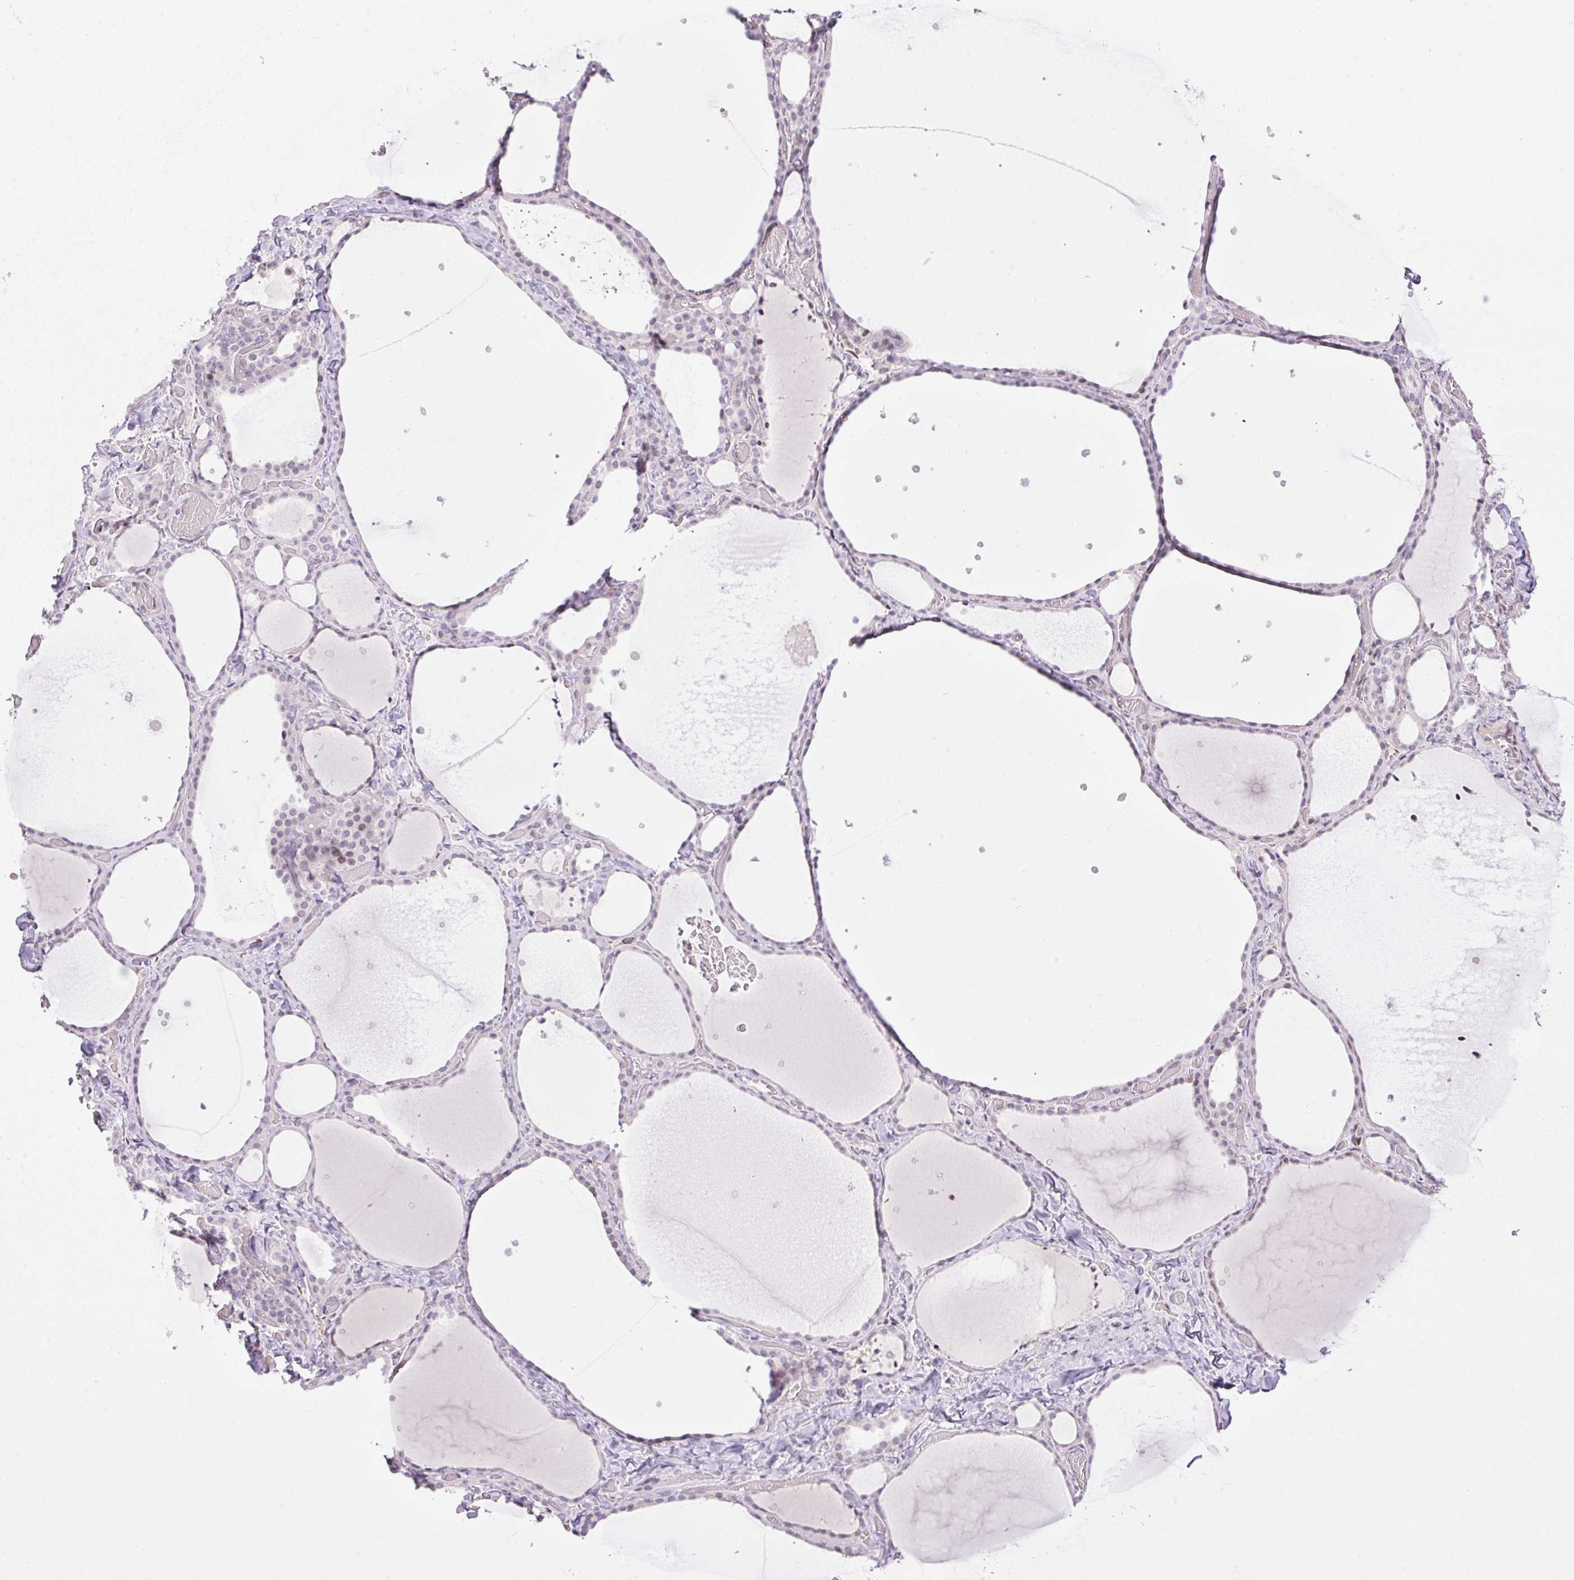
{"staining": {"intensity": "weak", "quantity": "25%-75%", "location": "nuclear"}, "tissue": "thyroid gland", "cell_type": "Glandular cells", "image_type": "normal", "snomed": [{"axis": "morphology", "description": "Normal tissue, NOS"}, {"axis": "topography", "description": "Thyroid gland"}], "caption": "Protein staining of benign thyroid gland shows weak nuclear positivity in about 25%-75% of glandular cells.", "gene": "ENSG00000268750", "patient": {"sex": "female", "age": 36}}